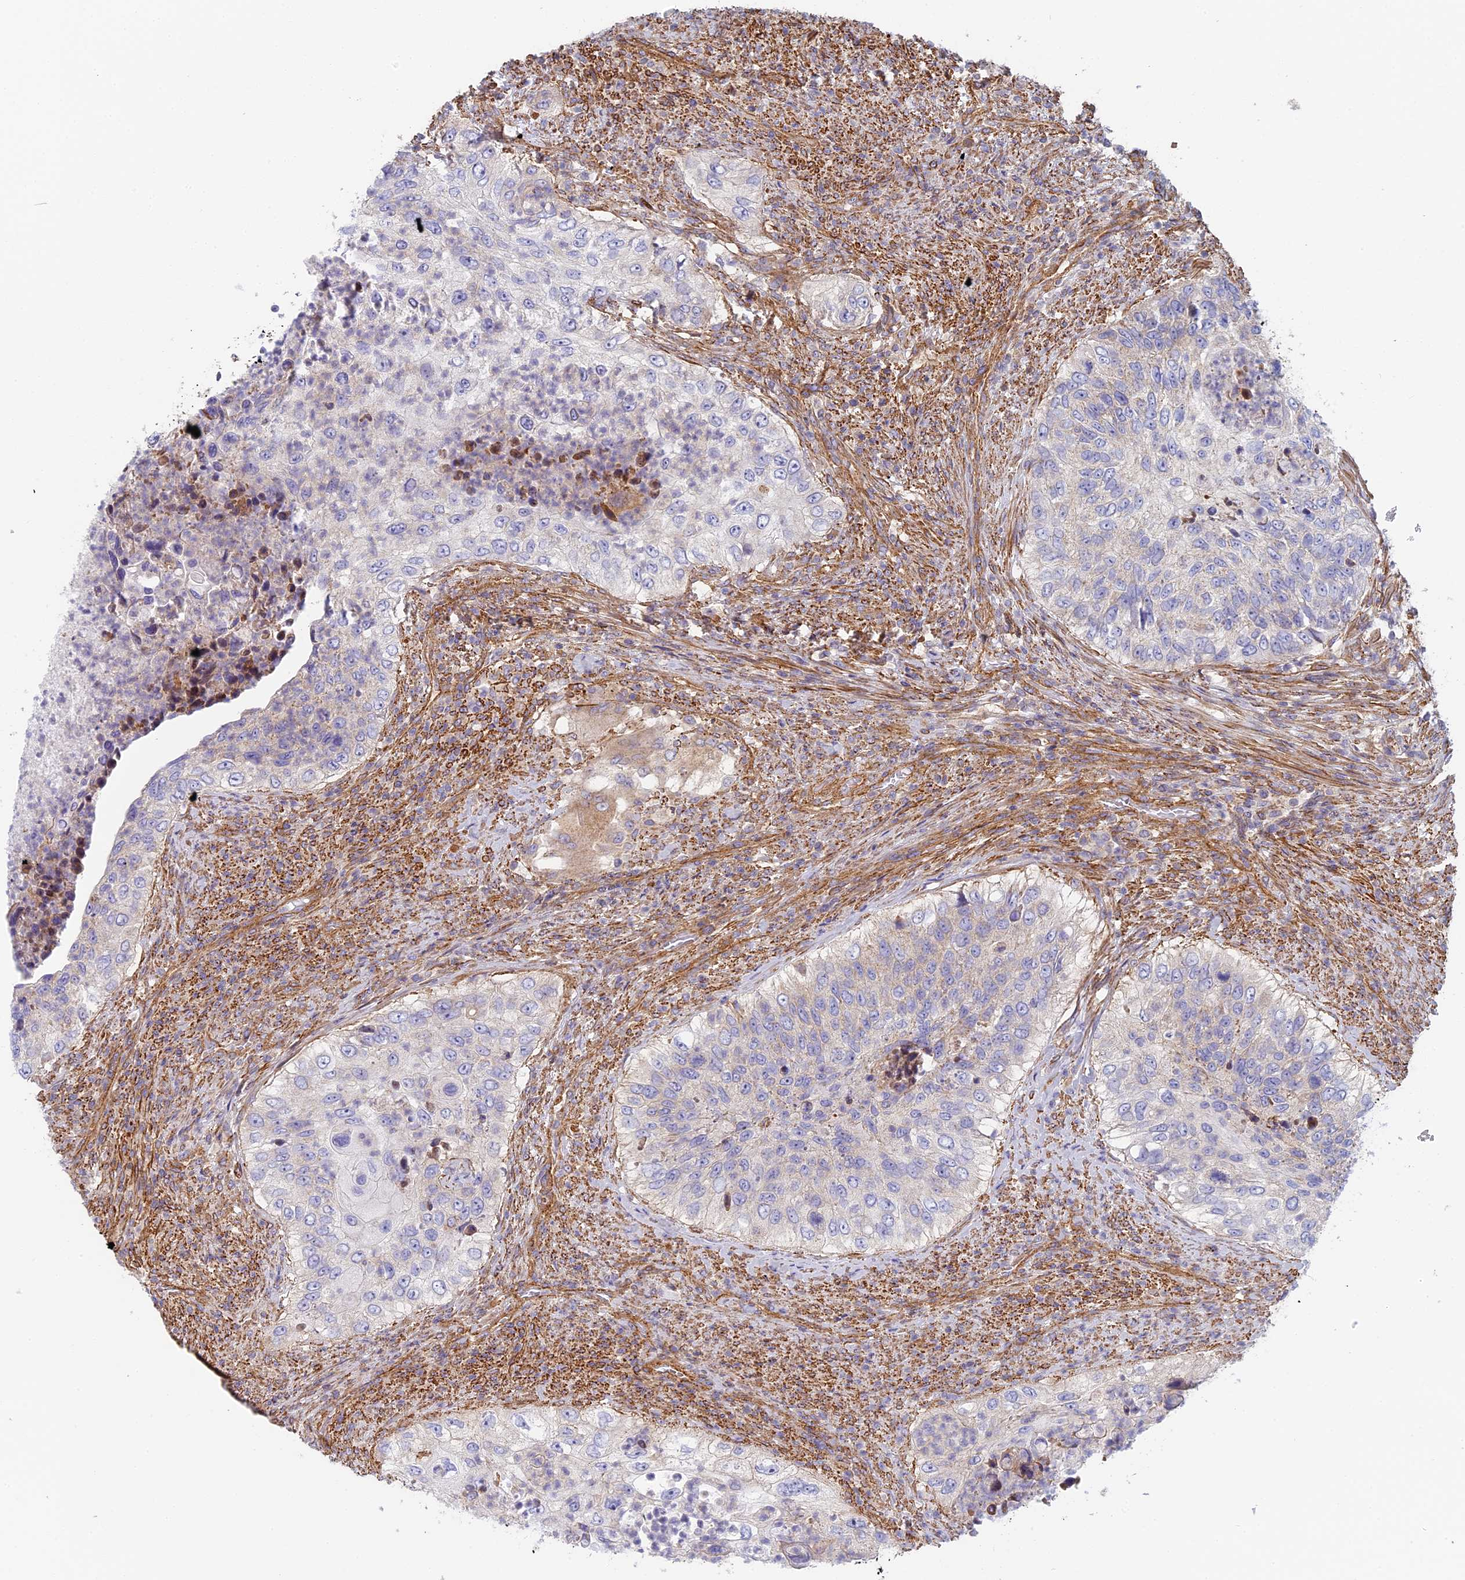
{"staining": {"intensity": "negative", "quantity": "none", "location": "none"}, "tissue": "urothelial cancer", "cell_type": "Tumor cells", "image_type": "cancer", "snomed": [{"axis": "morphology", "description": "Urothelial carcinoma, High grade"}, {"axis": "topography", "description": "Urinary bladder"}], "caption": "DAB (3,3'-diaminobenzidine) immunohistochemical staining of human urothelial cancer displays no significant staining in tumor cells. (DAB (3,3'-diaminobenzidine) immunohistochemistry, high magnification).", "gene": "DDA1", "patient": {"sex": "female", "age": 60}}